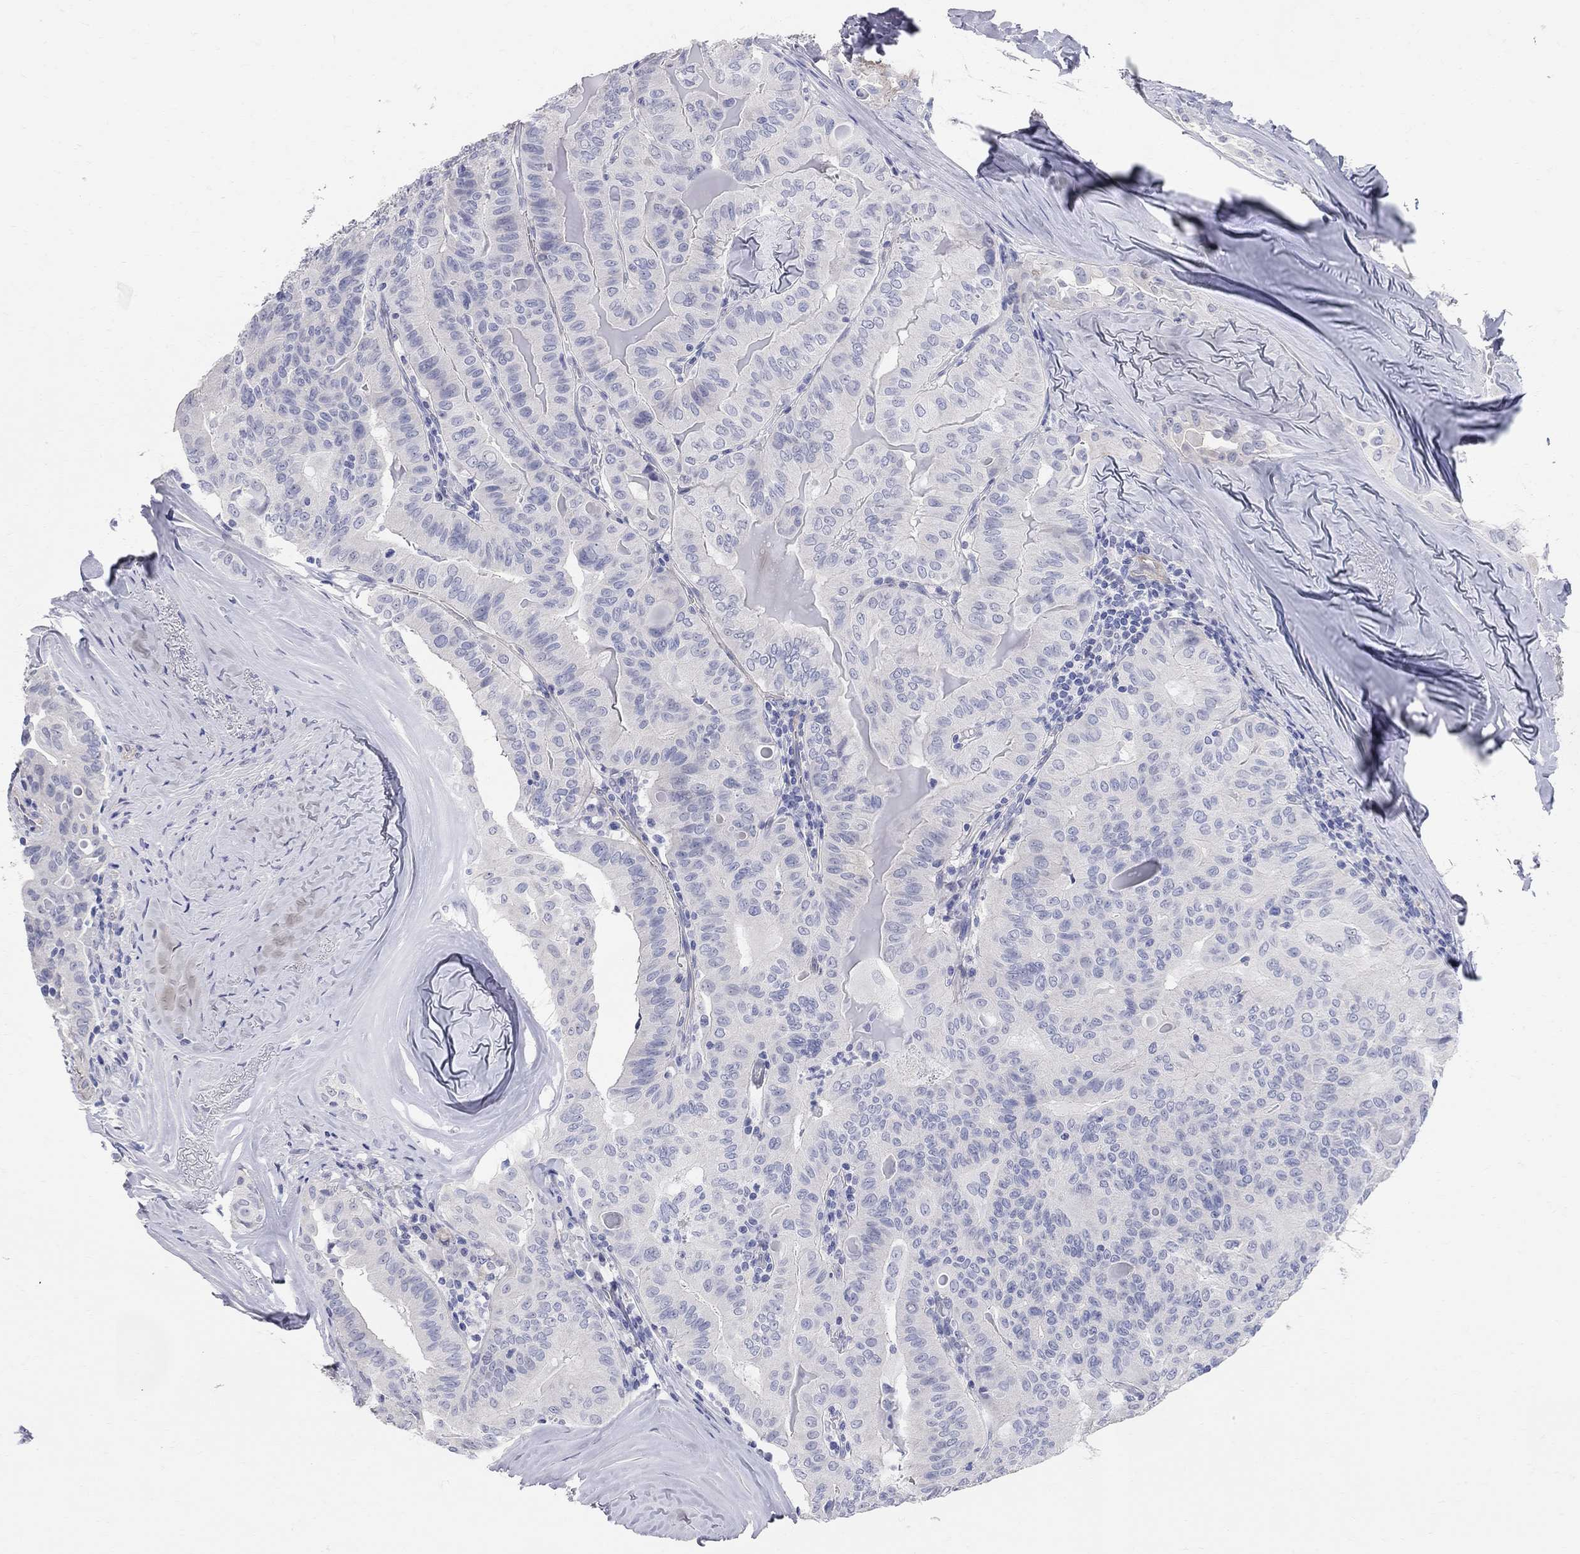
{"staining": {"intensity": "negative", "quantity": "none", "location": "none"}, "tissue": "thyroid cancer", "cell_type": "Tumor cells", "image_type": "cancer", "snomed": [{"axis": "morphology", "description": "Papillary adenocarcinoma, NOS"}, {"axis": "topography", "description": "Thyroid gland"}], "caption": "An IHC histopathology image of thyroid papillary adenocarcinoma is shown. There is no staining in tumor cells of thyroid papillary adenocarcinoma. (Stains: DAB (3,3'-diaminobenzidine) immunohistochemistry with hematoxylin counter stain, Microscopy: brightfield microscopy at high magnification).", "gene": "AOX1", "patient": {"sex": "female", "age": 68}}